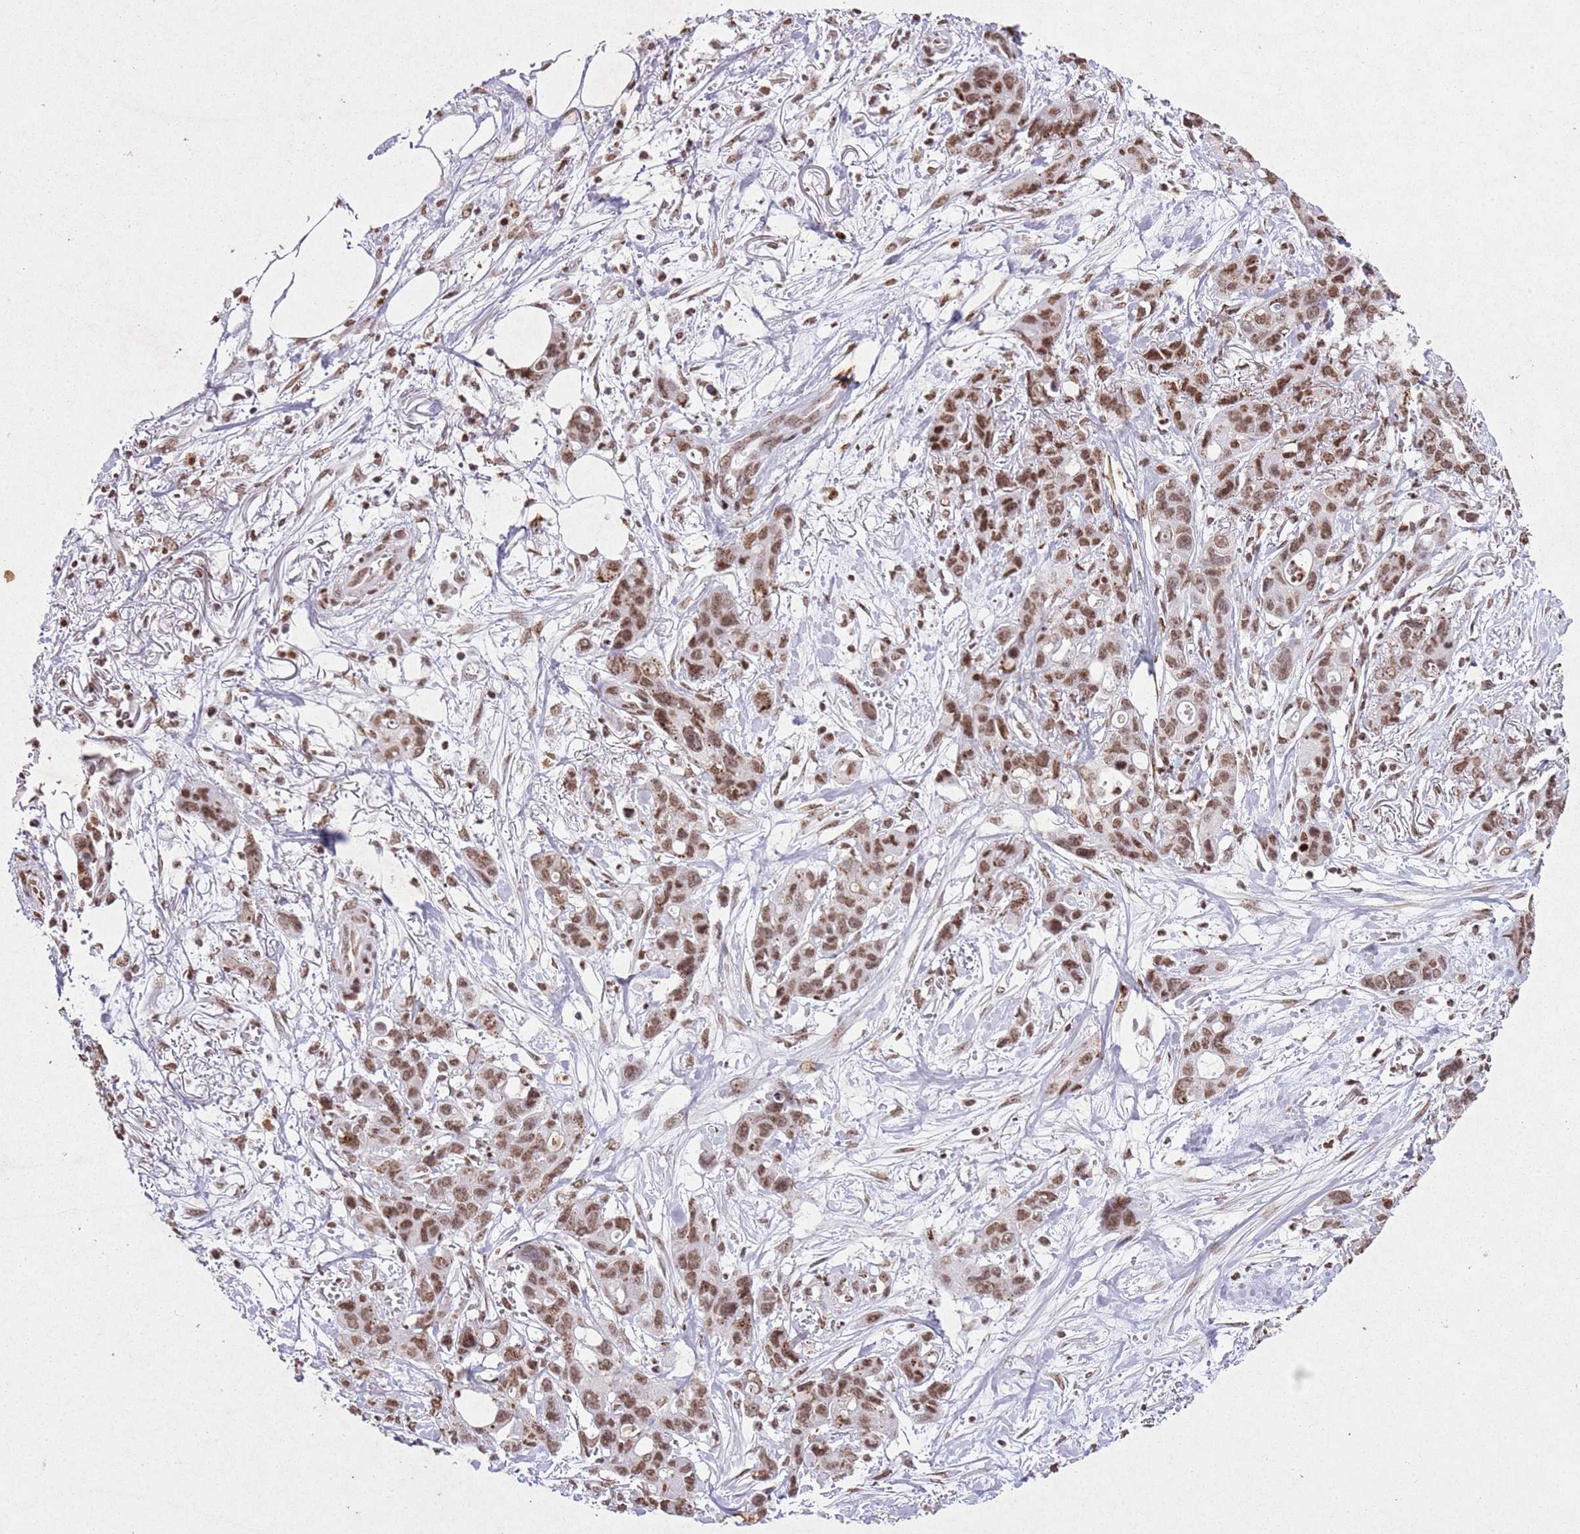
{"staining": {"intensity": "moderate", "quantity": ">75%", "location": "nuclear"}, "tissue": "ovarian cancer", "cell_type": "Tumor cells", "image_type": "cancer", "snomed": [{"axis": "morphology", "description": "Cystadenocarcinoma, mucinous, NOS"}, {"axis": "topography", "description": "Ovary"}], "caption": "Mucinous cystadenocarcinoma (ovarian) was stained to show a protein in brown. There is medium levels of moderate nuclear expression in approximately >75% of tumor cells.", "gene": "BMAL1", "patient": {"sex": "female", "age": 70}}